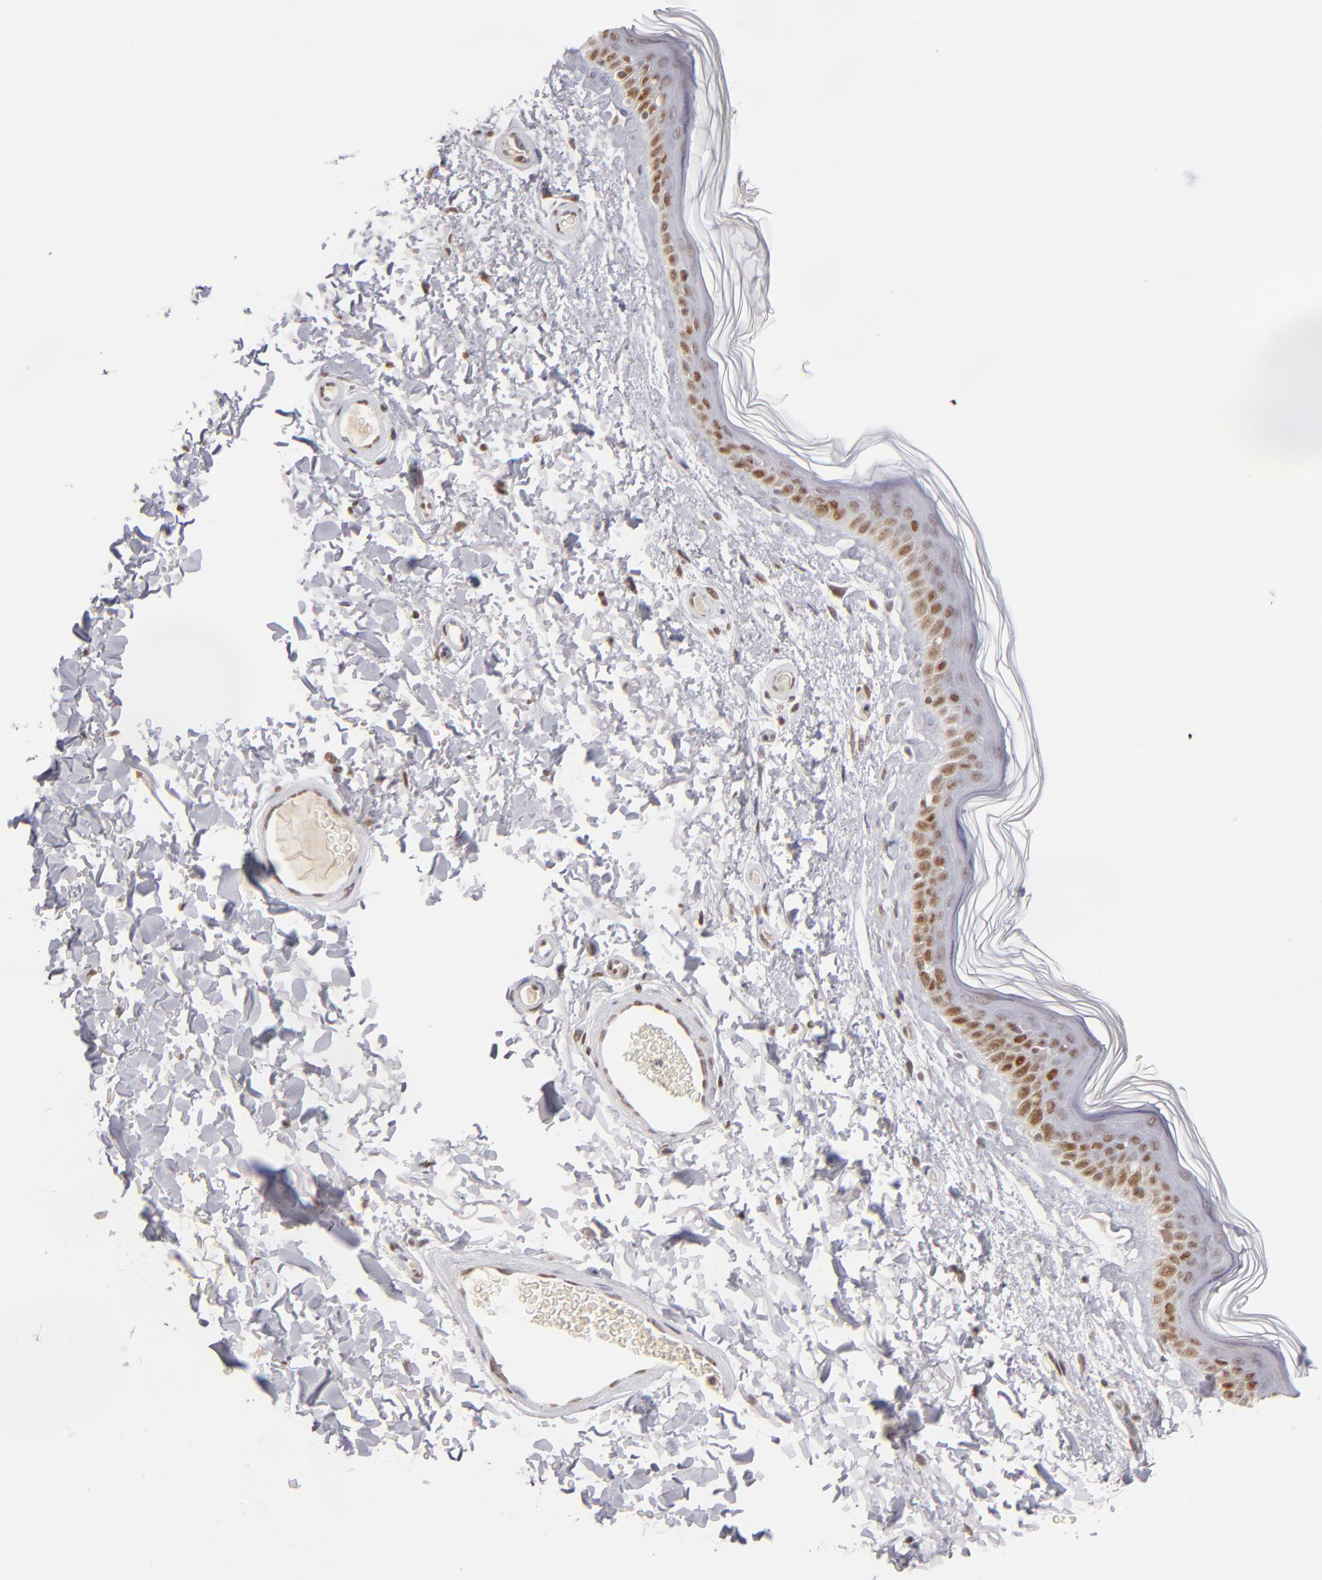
{"staining": {"intensity": "weak", "quantity": "25%-75%", "location": "nuclear"}, "tissue": "skin", "cell_type": "Fibroblasts", "image_type": "normal", "snomed": [{"axis": "morphology", "description": "Normal tissue, NOS"}, {"axis": "topography", "description": "Skin"}], "caption": "High-magnification brightfield microscopy of normal skin stained with DAB (3,3'-diaminobenzidine) (brown) and counterstained with hematoxylin (blue). fibroblasts exhibit weak nuclear staining is present in about25%-75% of cells.", "gene": "TFAP4", "patient": {"sex": "male", "age": 63}}